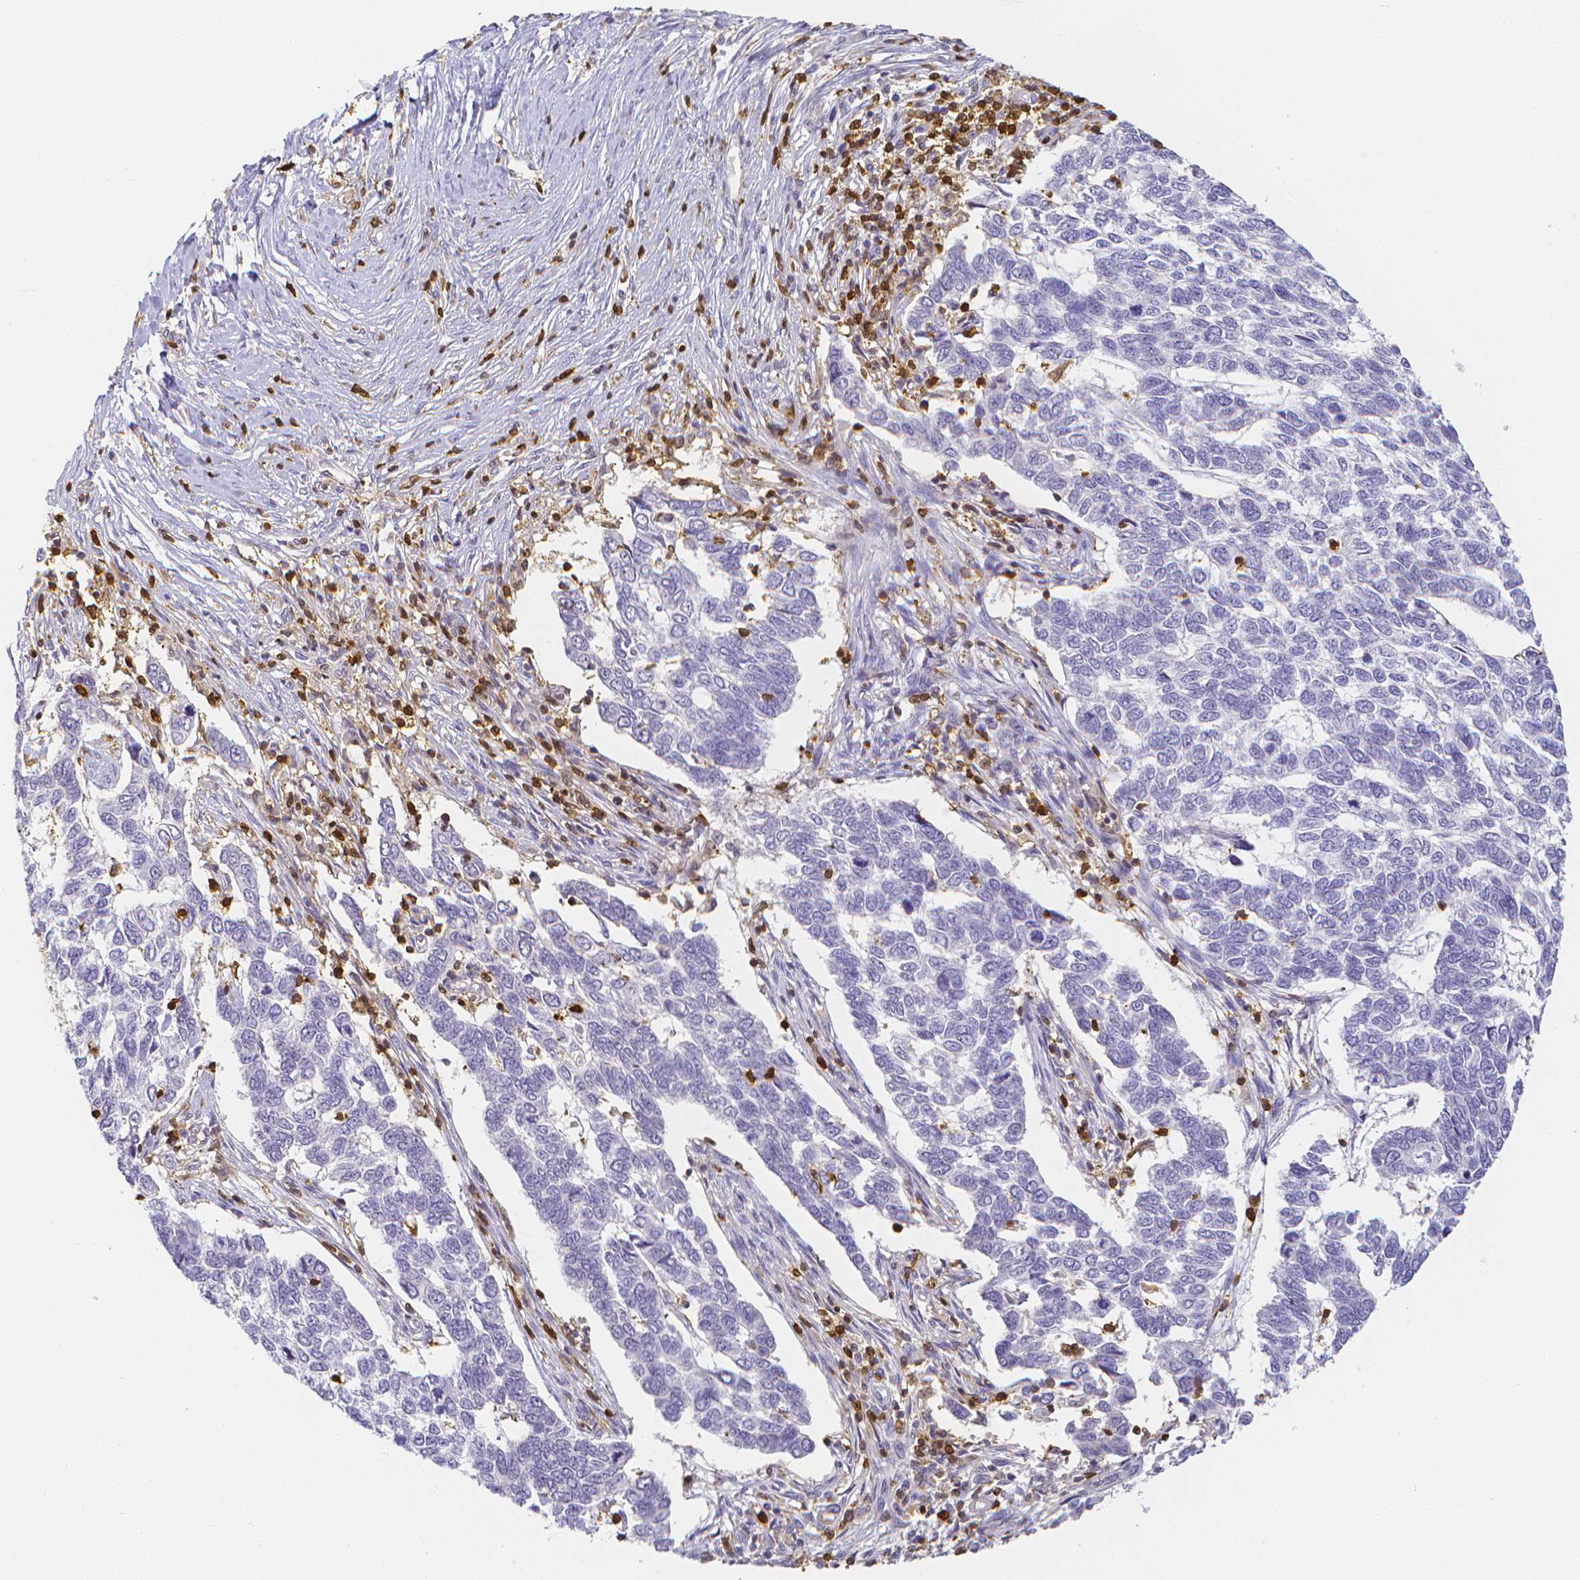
{"staining": {"intensity": "negative", "quantity": "none", "location": "none"}, "tissue": "skin cancer", "cell_type": "Tumor cells", "image_type": "cancer", "snomed": [{"axis": "morphology", "description": "Basal cell carcinoma"}, {"axis": "topography", "description": "Skin"}], "caption": "Immunohistochemistry micrograph of neoplastic tissue: skin cancer (basal cell carcinoma) stained with DAB shows no significant protein expression in tumor cells.", "gene": "COTL1", "patient": {"sex": "female", "age": 65}}